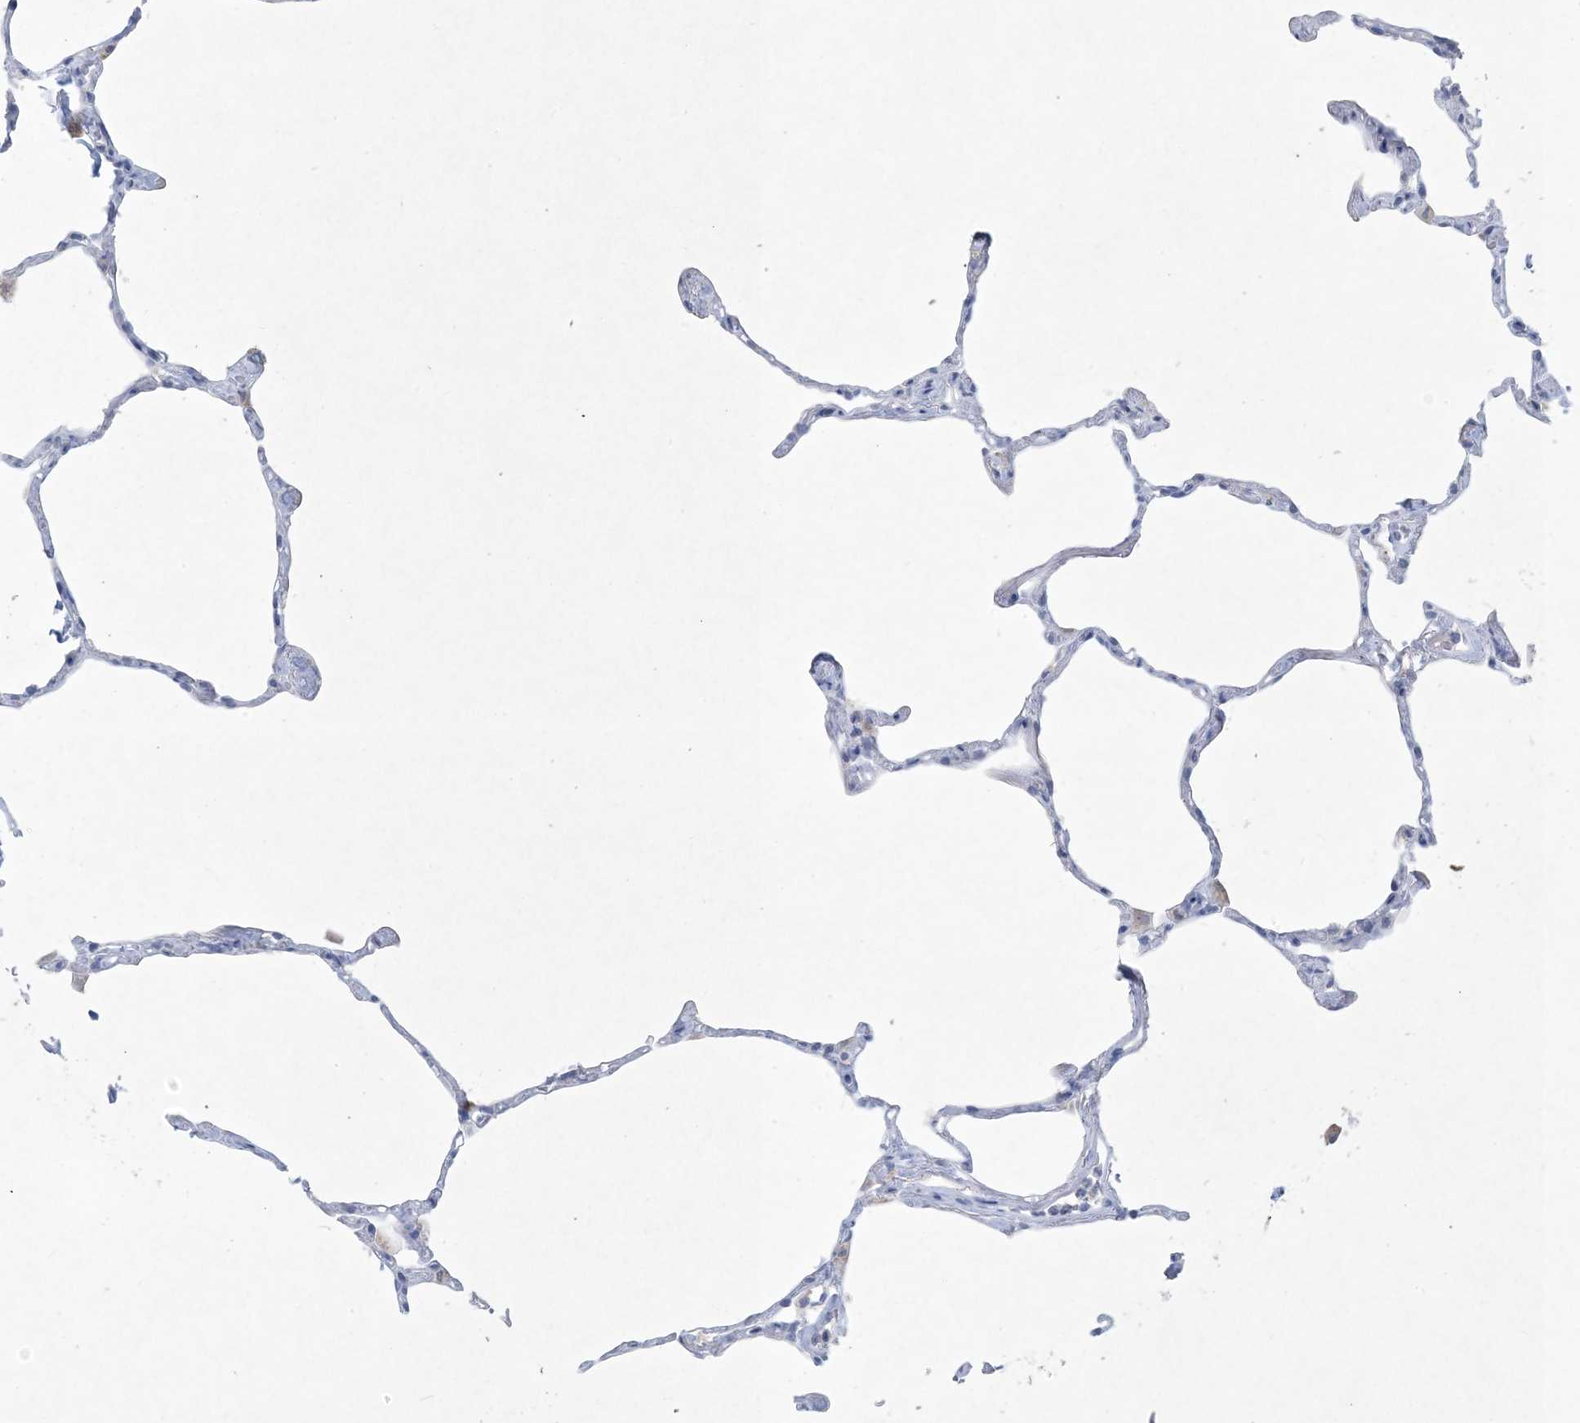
{"staining": {"intensity": "negative", "quantity": "none", "location": "none"}, "tissue": "lung", "cell_type": "Alveolar cells", "image_type": "normal", "snomed": [{"axis": "morphology", "description": "Normal tissue, NOS"}, {"axis": "topography", "description": "Lung"}], "caption": "Photomicrograph shows no protein positivity in alveolar cells of unremarkable lung. (Immunohistochemistry (ihc), brightfield microscopy, high magnification).", "gene": "GABRG1", "patient": {"sex": "male", "age": 65}}